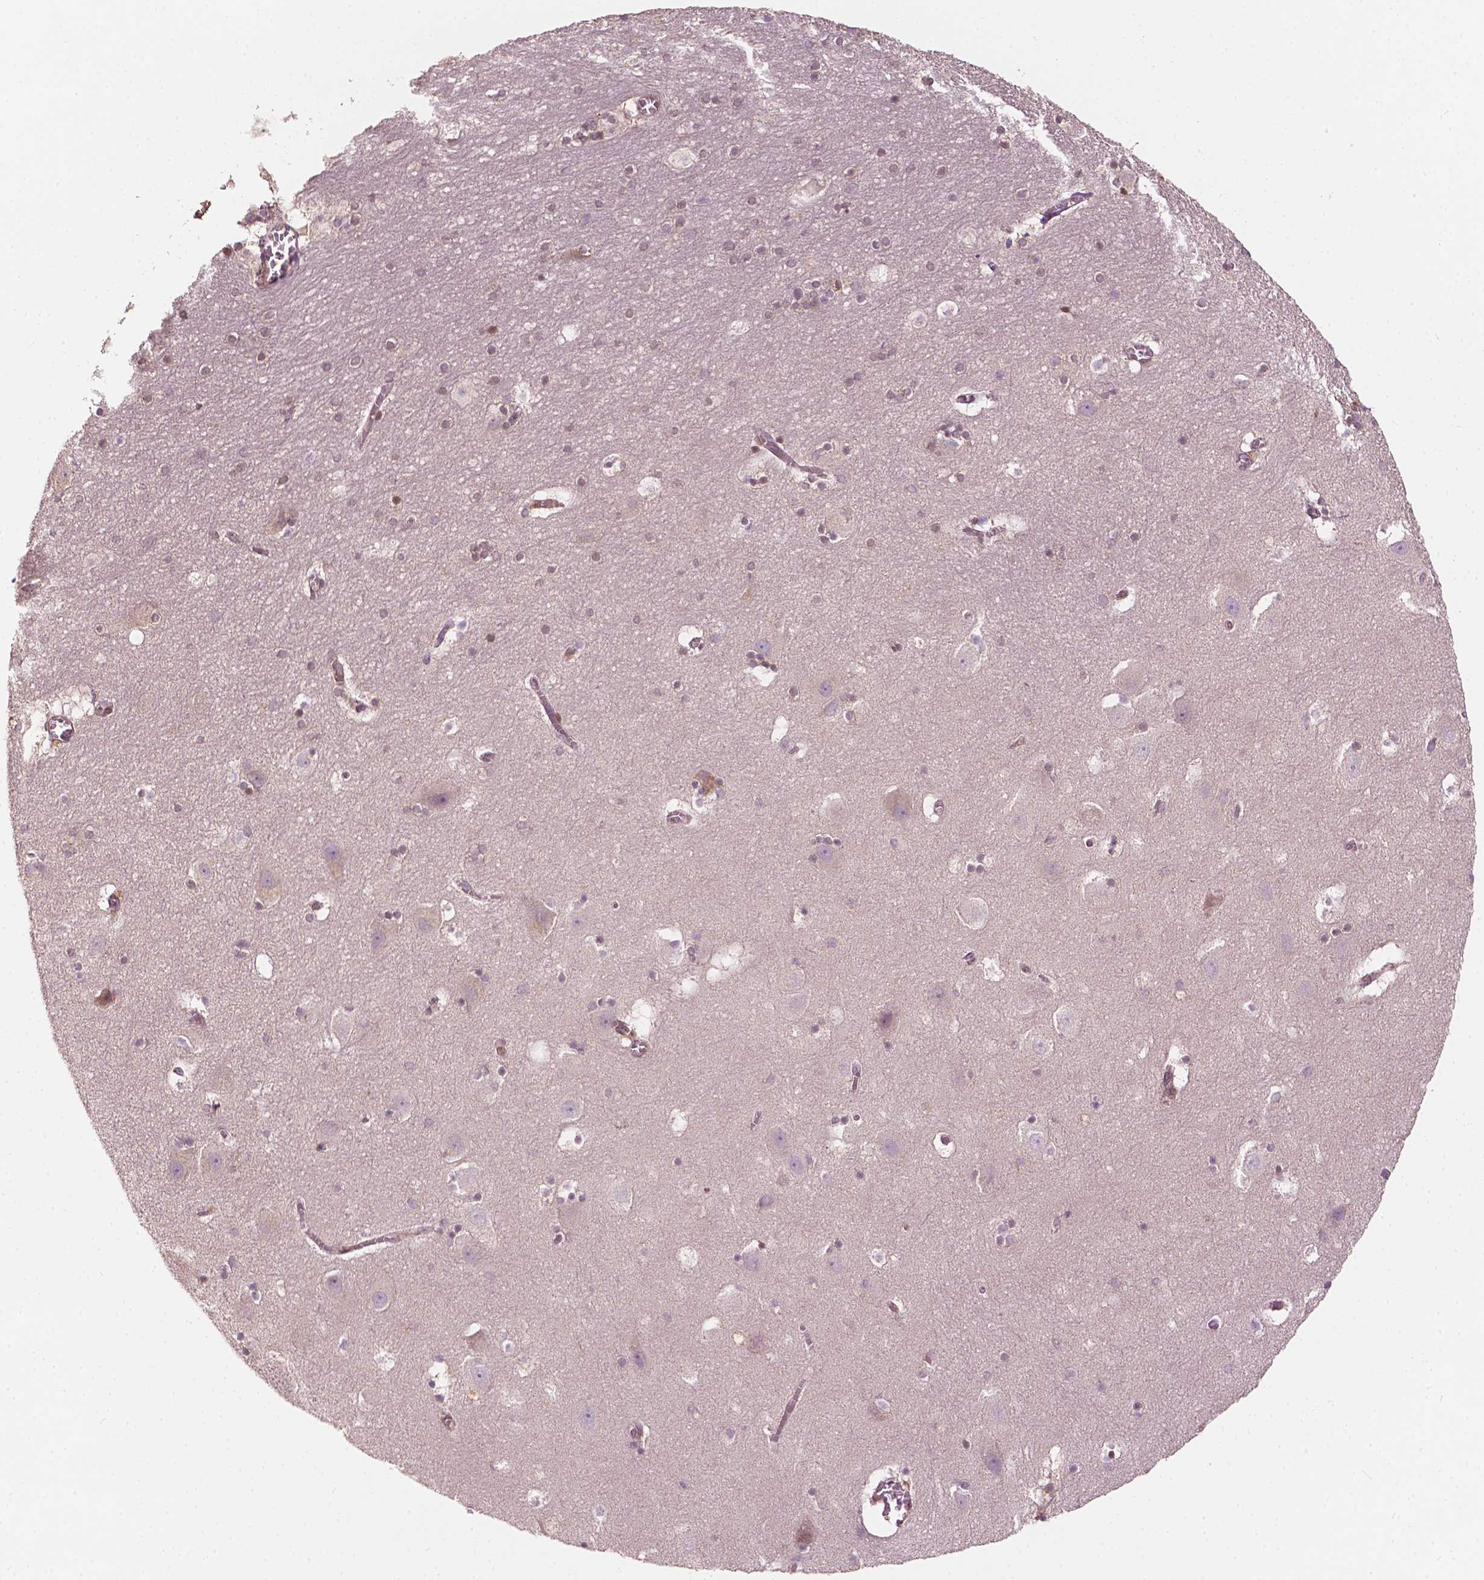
{"staining": {"intensity": "negative", "quantity": "none", "location": "none"}, "tissue": "hippocampus", "cell_type": "Glial cells", "image_type": "normal", "snomed": [{"axis": "morphology", "description": "Normal tissue, NOS"}, {"axis": "topography", "description": "Hippocampus"}], "caption": "Hippocampus was stained to show a protein in brown. There is no significant positivity in glial cells. (DAB immunohistochemistry, high magnification).", "gene": "G3BP1", "patient": {"sex": "male", "age": 45}}